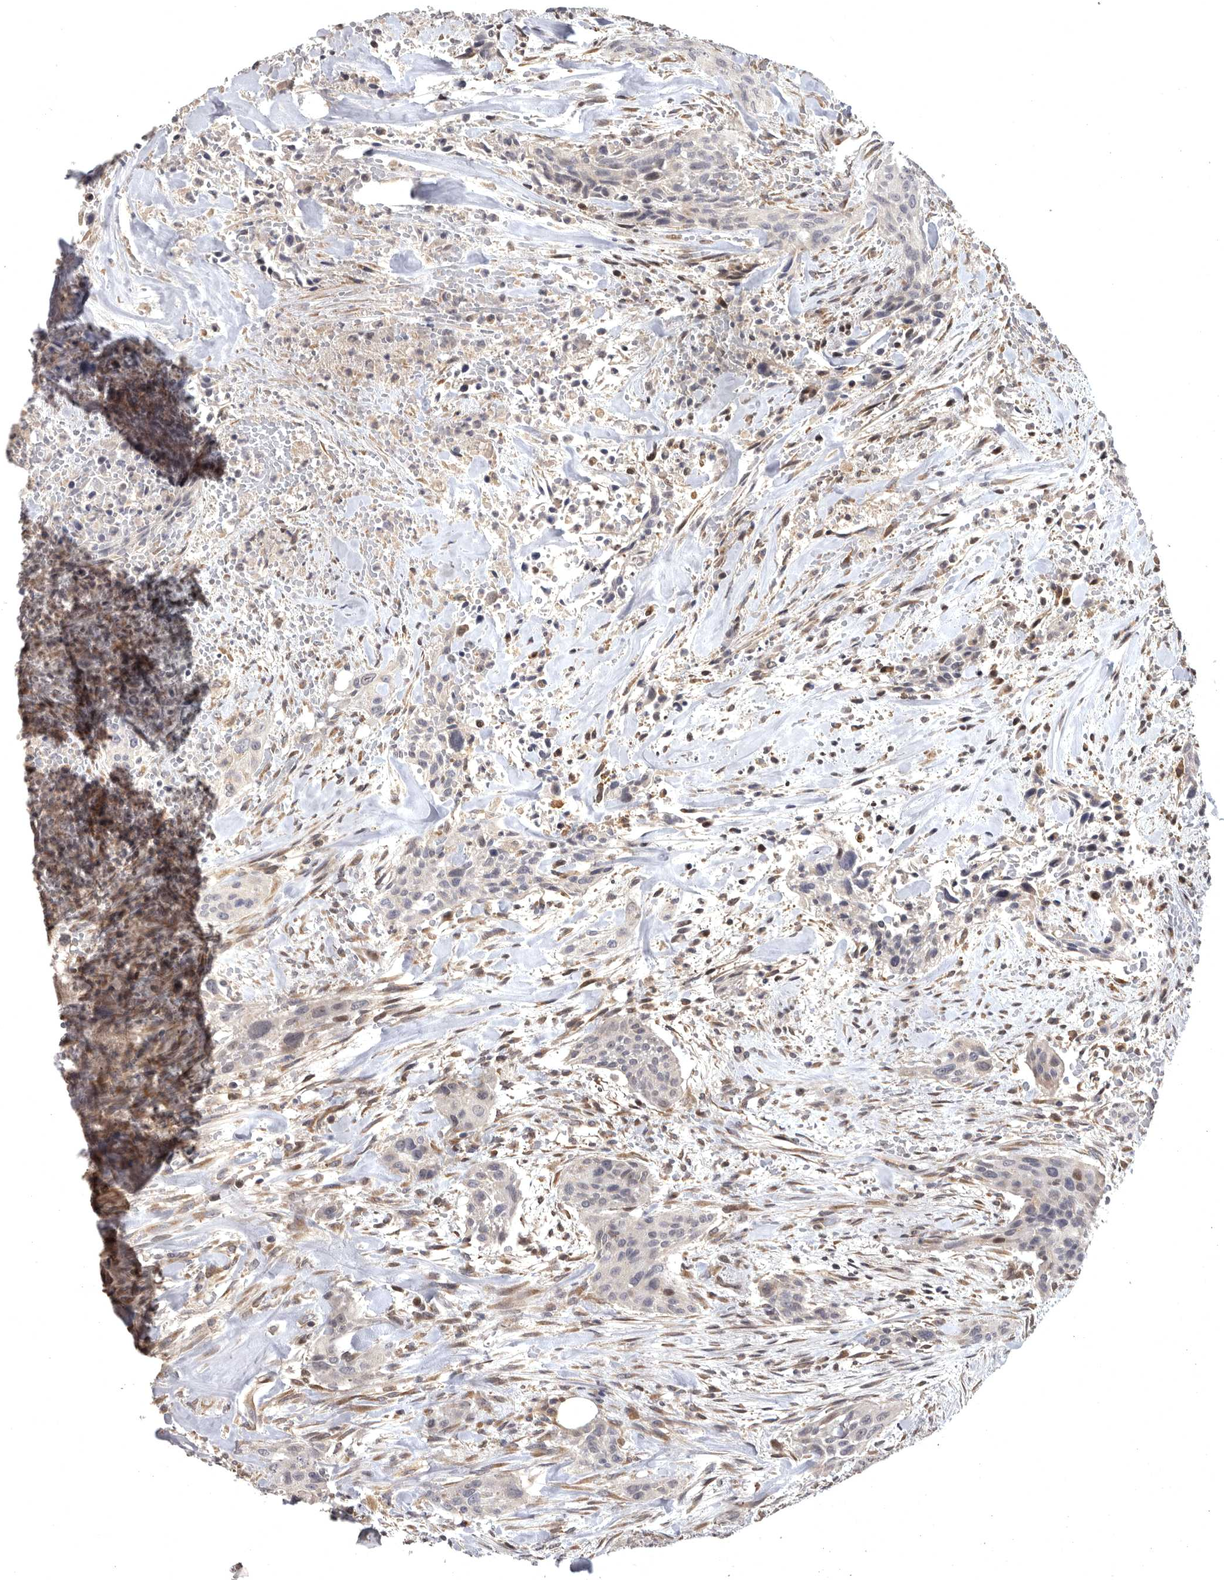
{"staining": {"intensity": "negative", "quantity": "none", "location": "none"}, "tissue": "urothelial cancer", "cell_type": "Tumor cells", "image_type": "cancer", "snomed": [{"axis": "morphology", "description": "Urothelial carcinoma, High grade"}, {"axis": "topography", "description": "Urinary bladder"}], "caption": "DAB (3,3'-diaminobenzidine) immunohistochemical staining of human high-grade urothelial carcinoma shows no significant positivity in tumor cells.", "gene": "MAN2A1", "patient": {"sex": "male", "age": 35}}